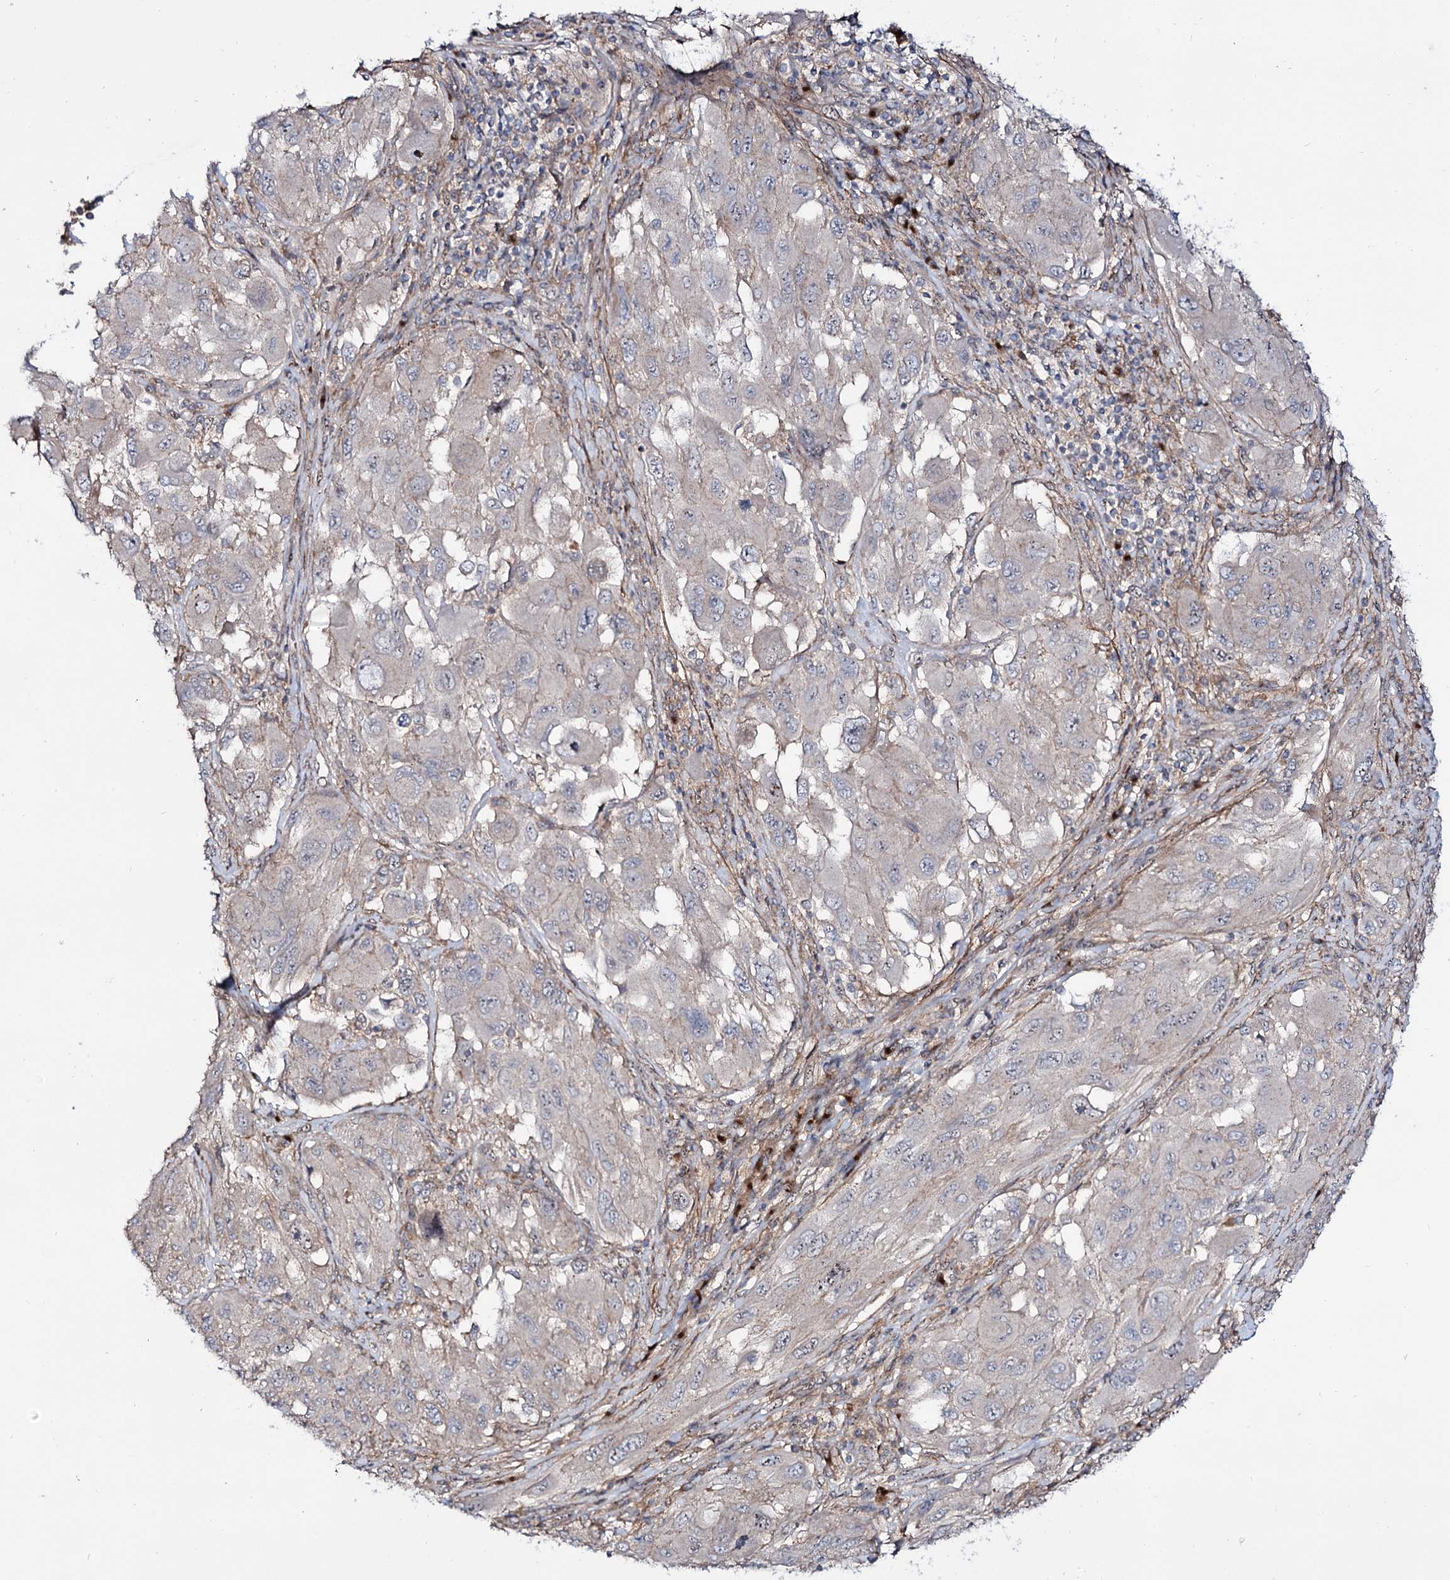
{"staining": {"intensity": "negative", "quantity": "none", "location": "none"}, "tissue": "melanoma", "cell_type": "Tumor cells", "image_type": "cancer", "snomed": [{"axis": "morphology", "description": "Malignant melanoma, NOS"}, {"axis": "topography", "description": "Skin"}], "caption": "A histopathology image of melanoma stained for a protein demonstrates no brown staining in tumor cells. (Immunohistochemistry, brightfield microscopy, high magnification).", "gene": "SEC24A", "patient": {"sex": "female", "age": 91}}